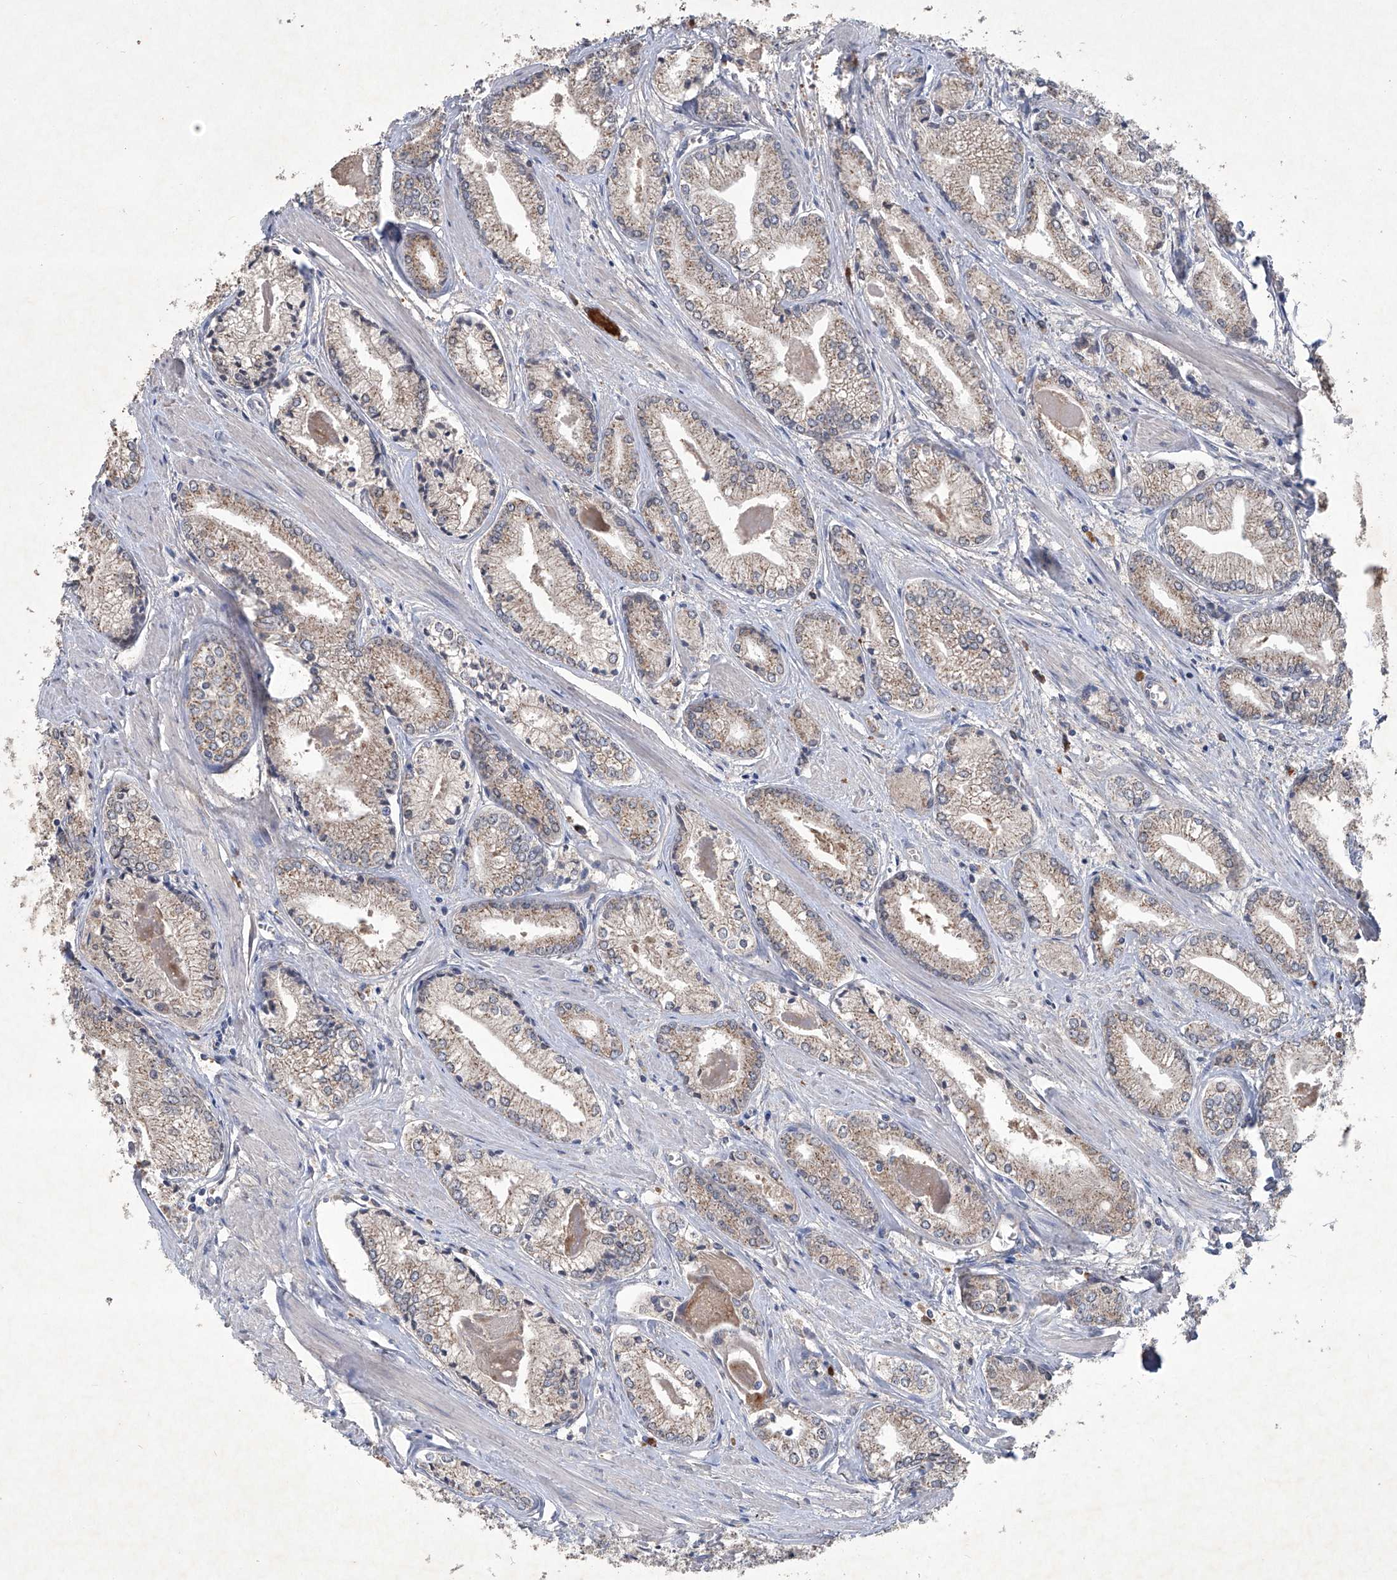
{"staining": {"intensity": "weak", "quantity": "25%-75%", "location": "cytoplasmic/membranous"}, "tissue": "prostate cancer", "cell_type": "Tumor cells", "image_type": "cancer", "snomed": [{"axis": "morphology", "description": "Adenocarcinoma, Low grade"}, {"axis": "topography", "description": "Prostate"}], "caption": "A brown stain highlights weak cytoplasmic/membranous expression of a protein in prostate adenocarcinoma (low-grade) tumor cells.", "gene": "PCSK5", "patient": {"sex": "male", "age": 60}}